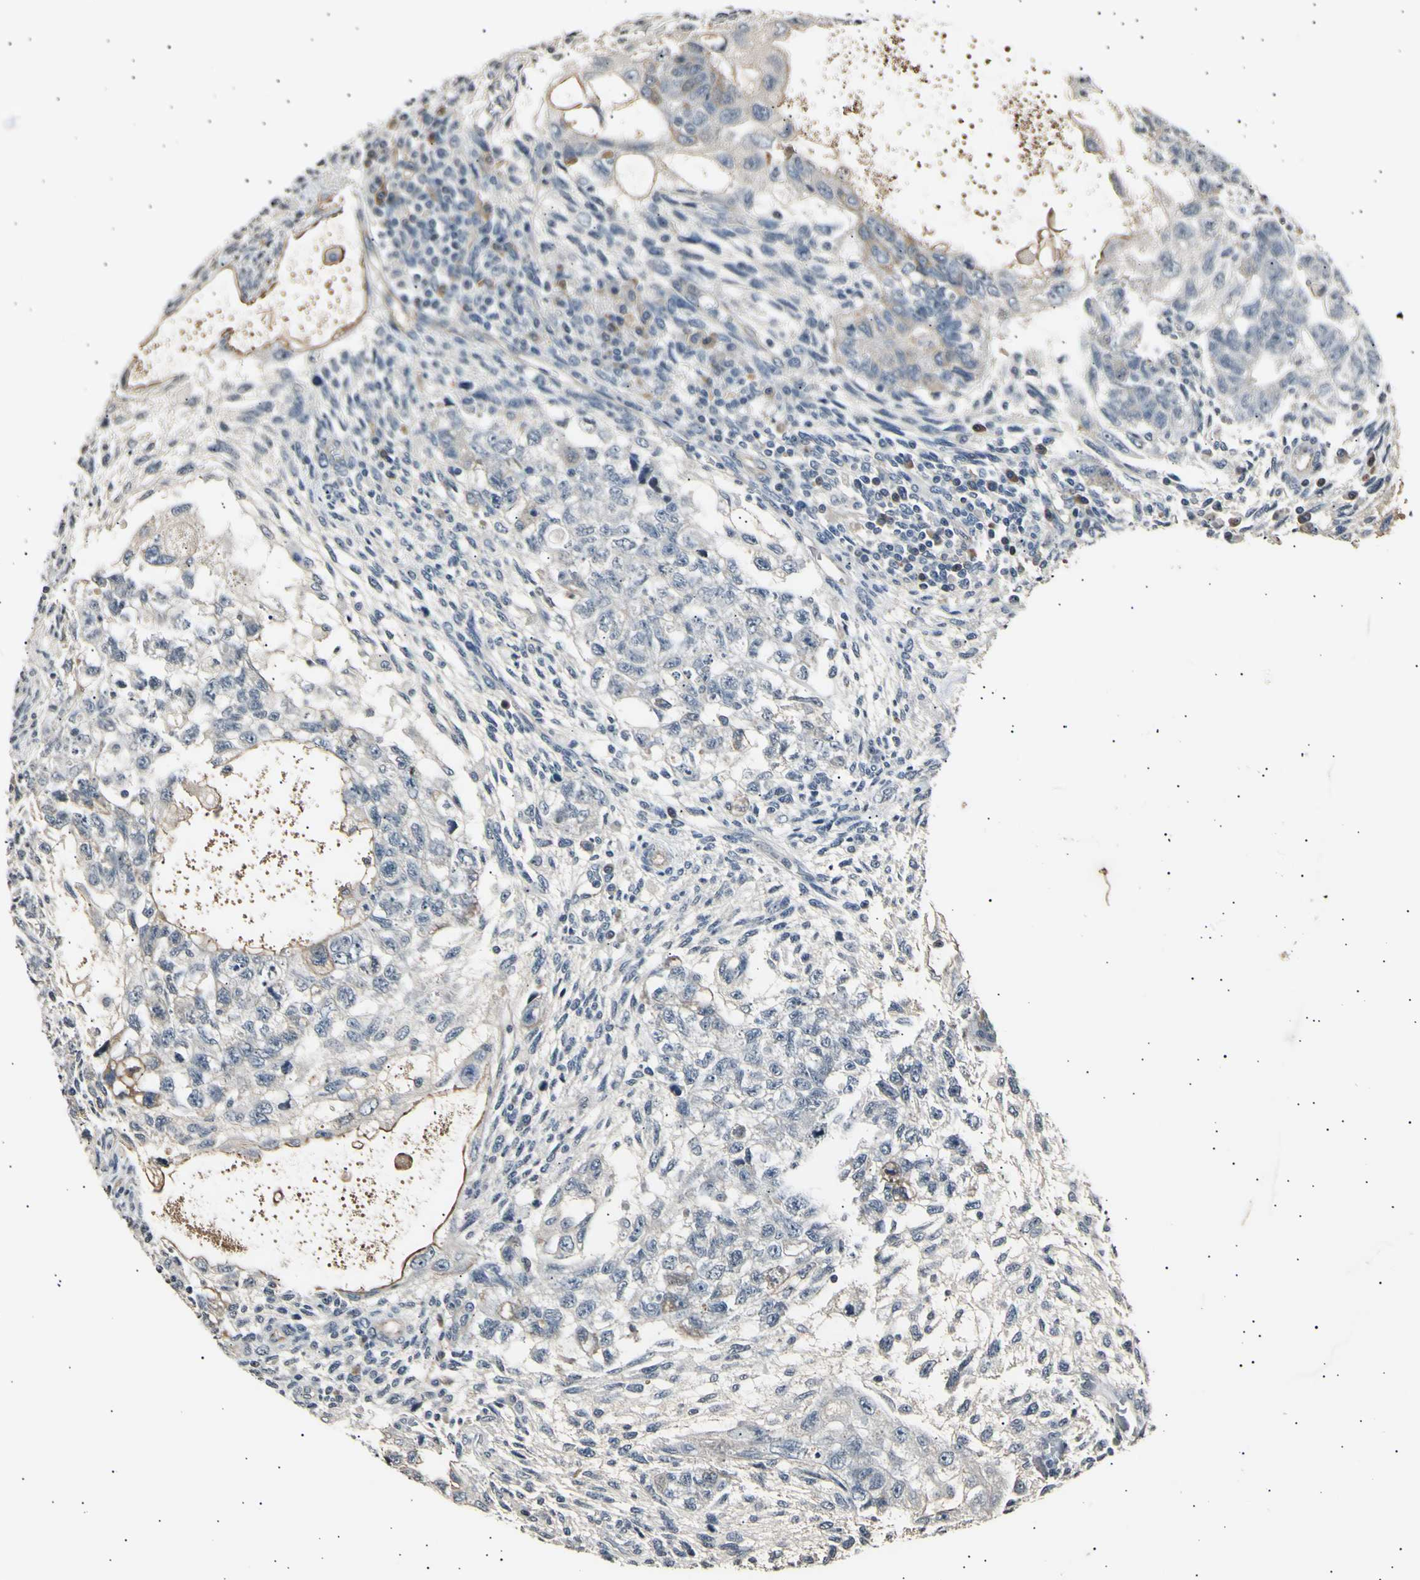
{"staining": {"intensity": "weak", "quantity": "<25%", "location": "cytoplasmic/membranous"}, "tissue": "testis cancer", "cell_type": "Tumor cells", "image_type": "cancer", "snomed": [{"axis": "morphology", "description": "Normal tissue, NOS"}, {"axis": "morphology", "description": "Carcinoma, Embryonal, NOS"}, {"axis": "topography", "description": "Testis"}], "caption": "Testis cancer (embryonal carcinoma) was stained to show a protein in brown. There is no significant positivity in tumor cells. (DAB immunohistochemistry (IHC) with hematoxylin counter stain).", "gene": "AK1", "patient": {"sex": "male", "age": 36}}